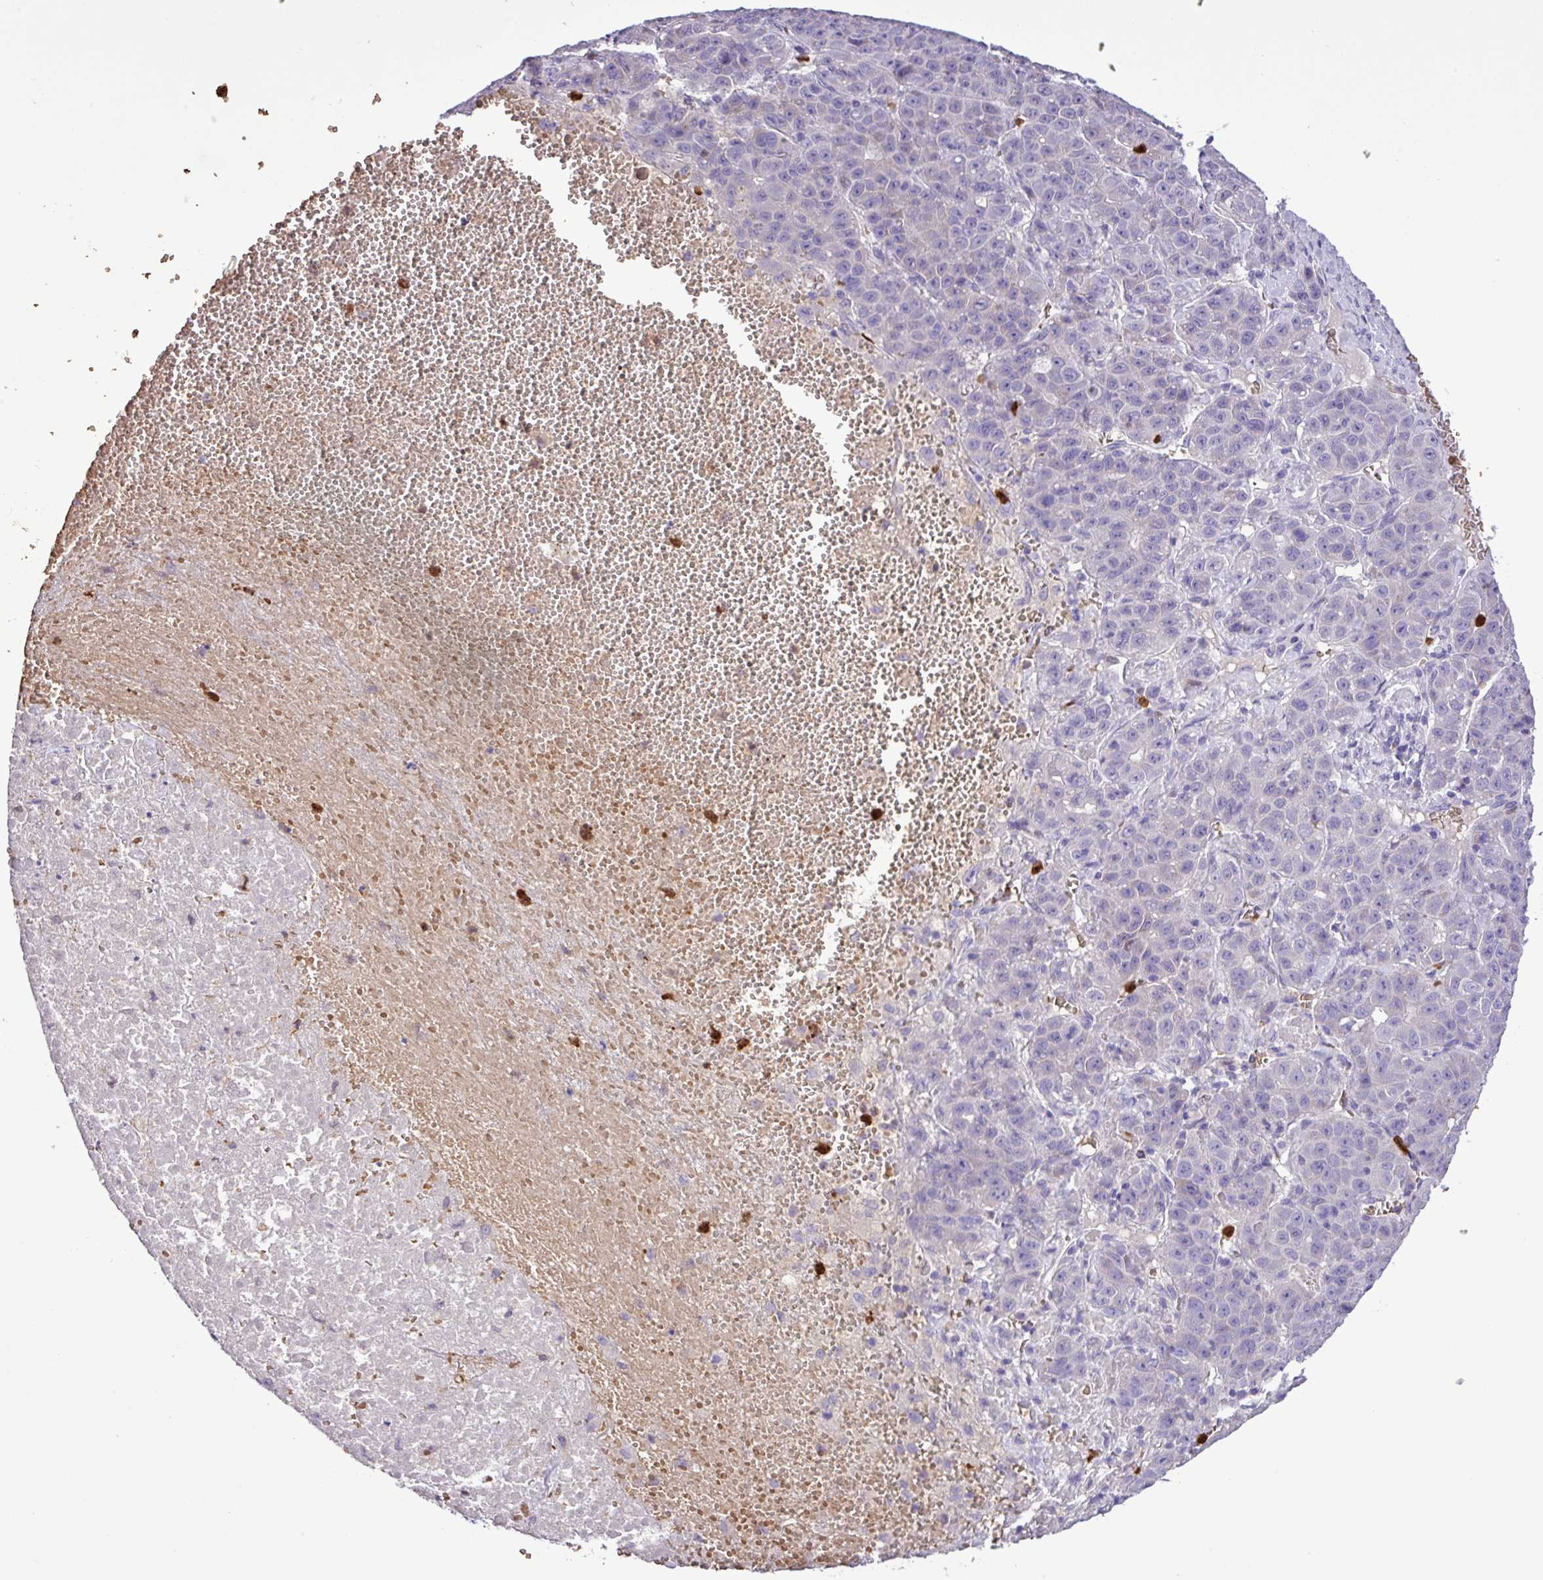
{"staining": {"intensity": "negative", "quantity": "none", "location": "none"}, "tissue": "liver cancer", "cell_type": "Tumor cells", "image_type": "cancer", "snomed": [{"axis": "morphology", "description": "Carcinoma, Hepatocellular, NOS"}, {"axis": "topography", "description": "Liver"}], "caption": "Tumor cells show no significant protein expression in liver hepatocellular carcinoma.", "gene": "MGAT4B", "patient": {"sex": "female", "age": 53}}